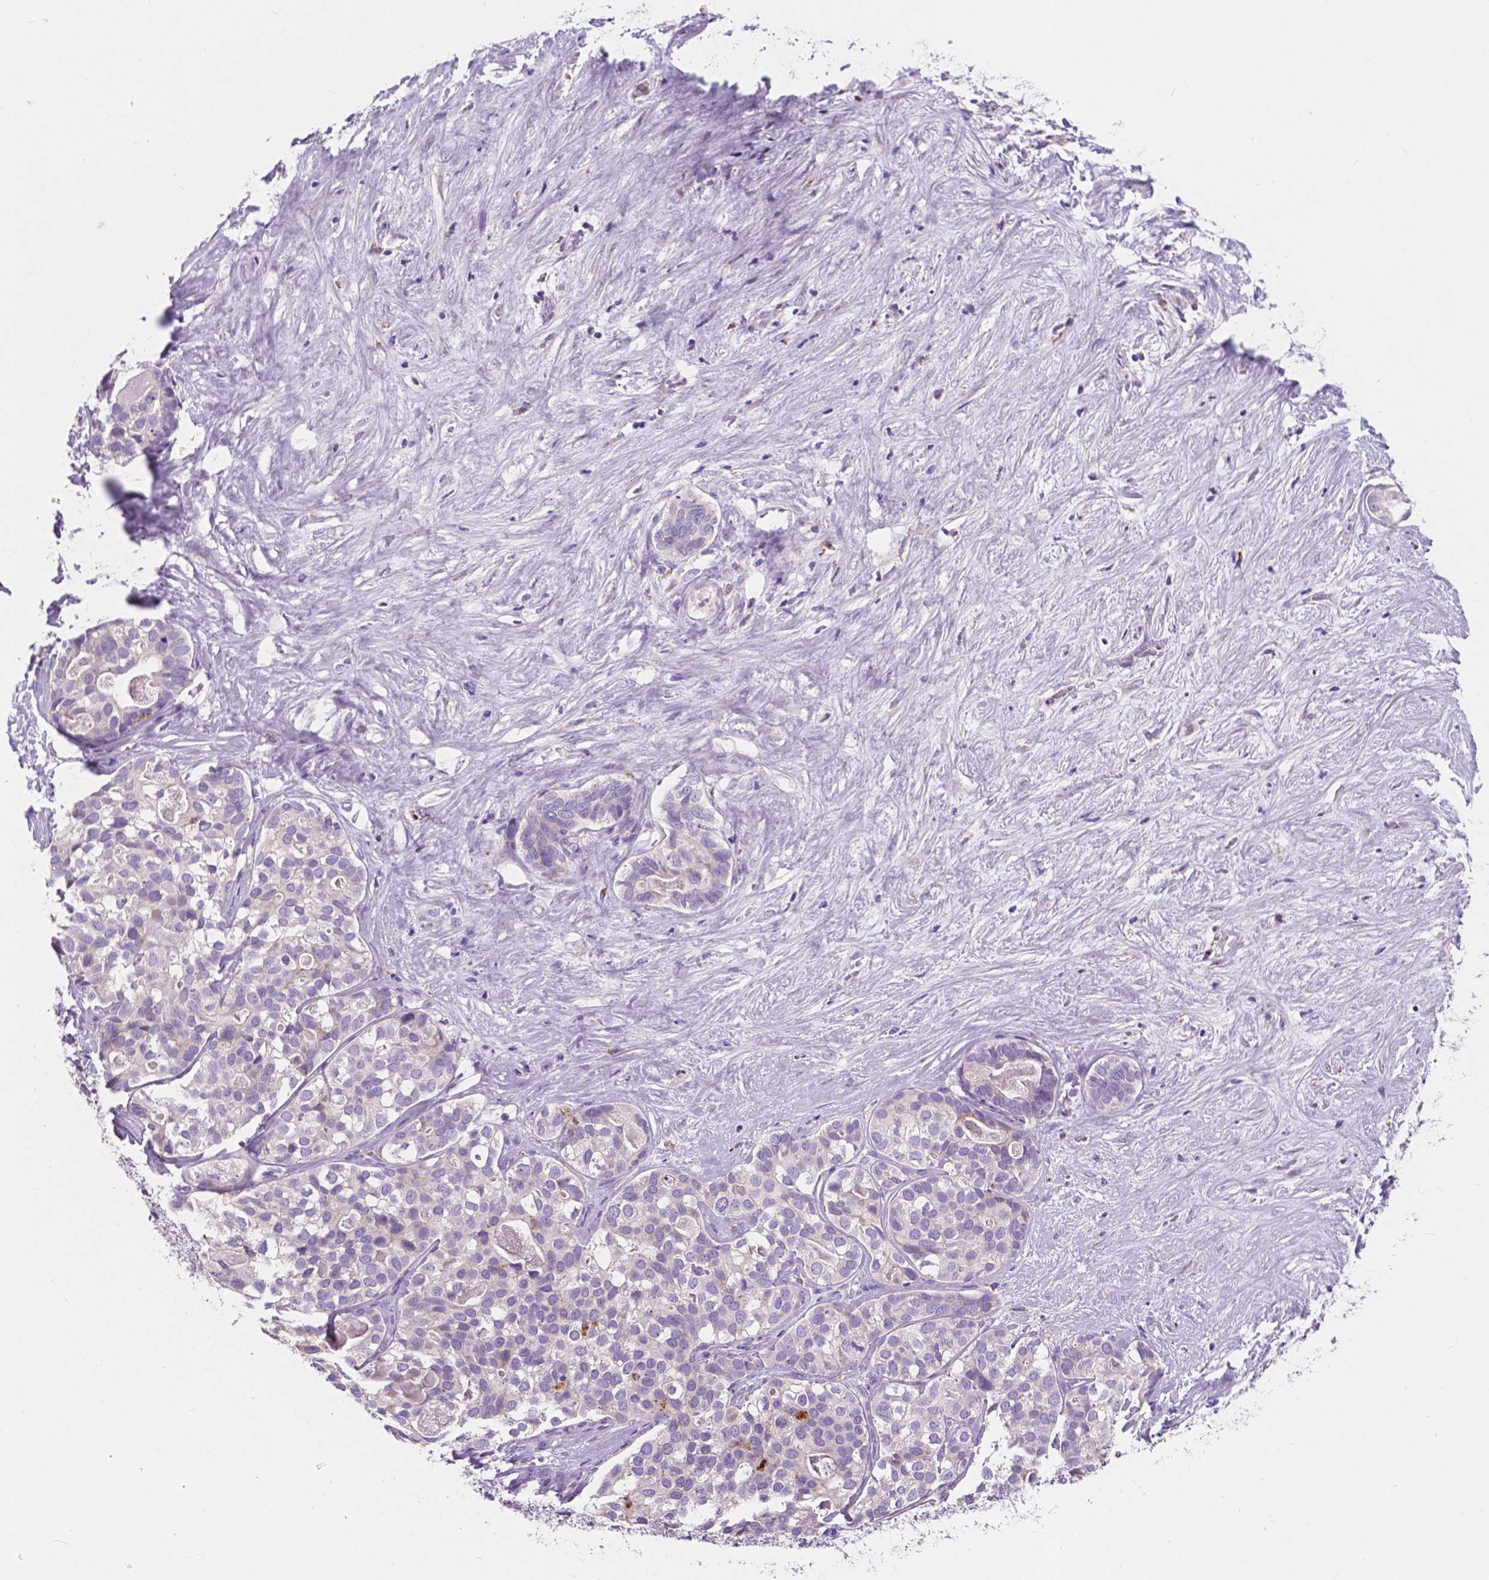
{"staining": {"intensity": "negative", "quantity": "none", "location": "none"}, "tissue": "liver cancer", "cell_type": "Tumor cells", "image_type": "cancer", "snomed": [{"axis": "morphology", "description": "Cholangiocarcinoma"}, {"axis": "topography", "description": "Liver"}], "caption": "Immunohistochemical staining of cholangiocarcinoma (liver) shows no significant expression in tumor cells.", "gene": "IREB2", "patient": {"sex": "male", "age": 56}}